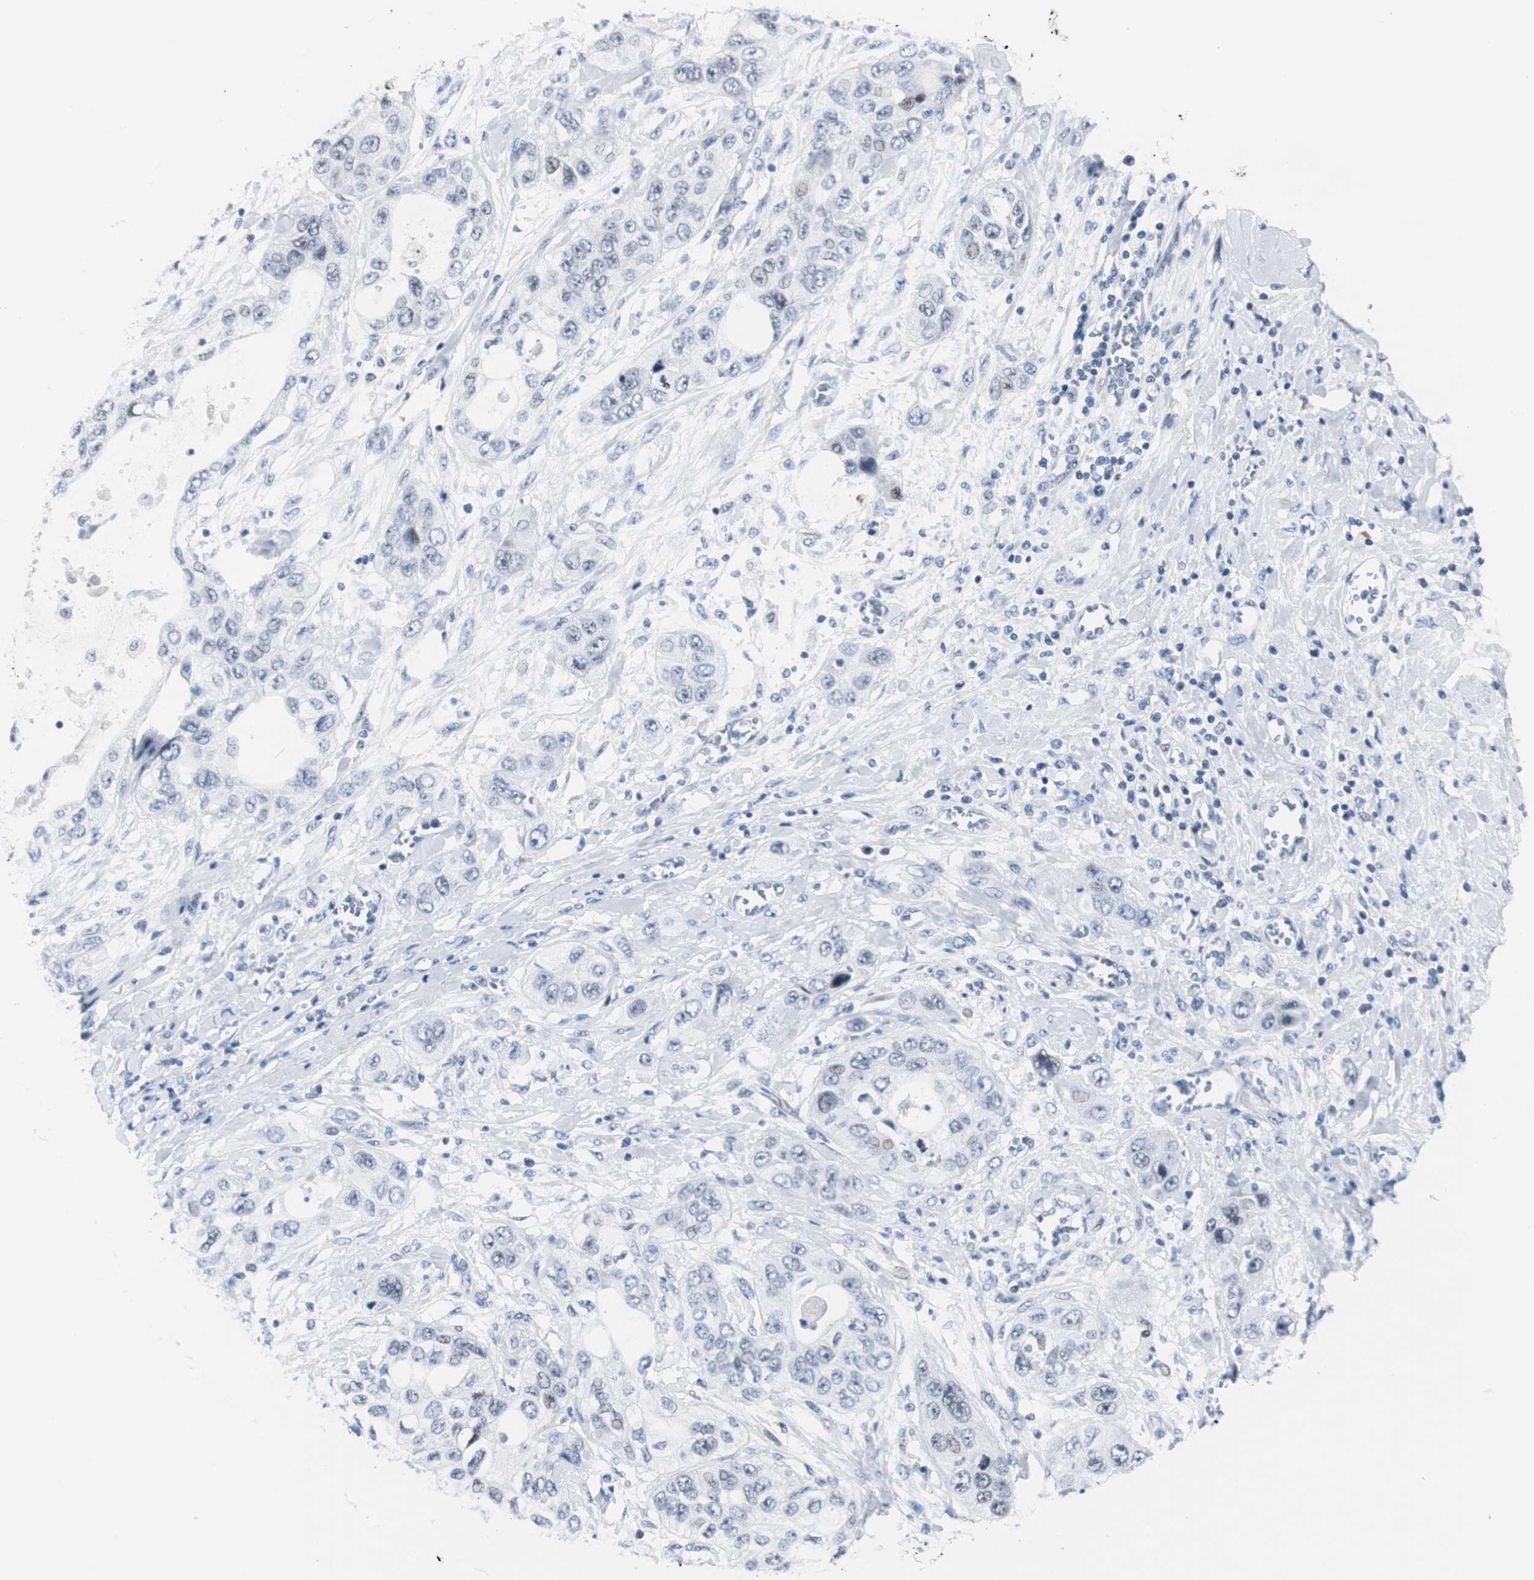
{"staining": {"intensity": "negative", "quantity": "none", "location": "none"}, "tissue": "pancreatic cancer", "cell_type": "Tumor cells", "image_type": "cancer", "snomed": [{"axis": "morphology", "description": "Adenocarcinoma, NOS"}, {"axis": "topography", "description": "Pancreas"}], "caption": "High magnification brightfield microscopy of pancreatic cancer (adenocarcinoma) stained with DAB (brown) and counterstained with hematoxylin (blue): tumor cells show no significant staining.", "gene": "MTA1", "patient": {"sex": "female", "age": 70}}